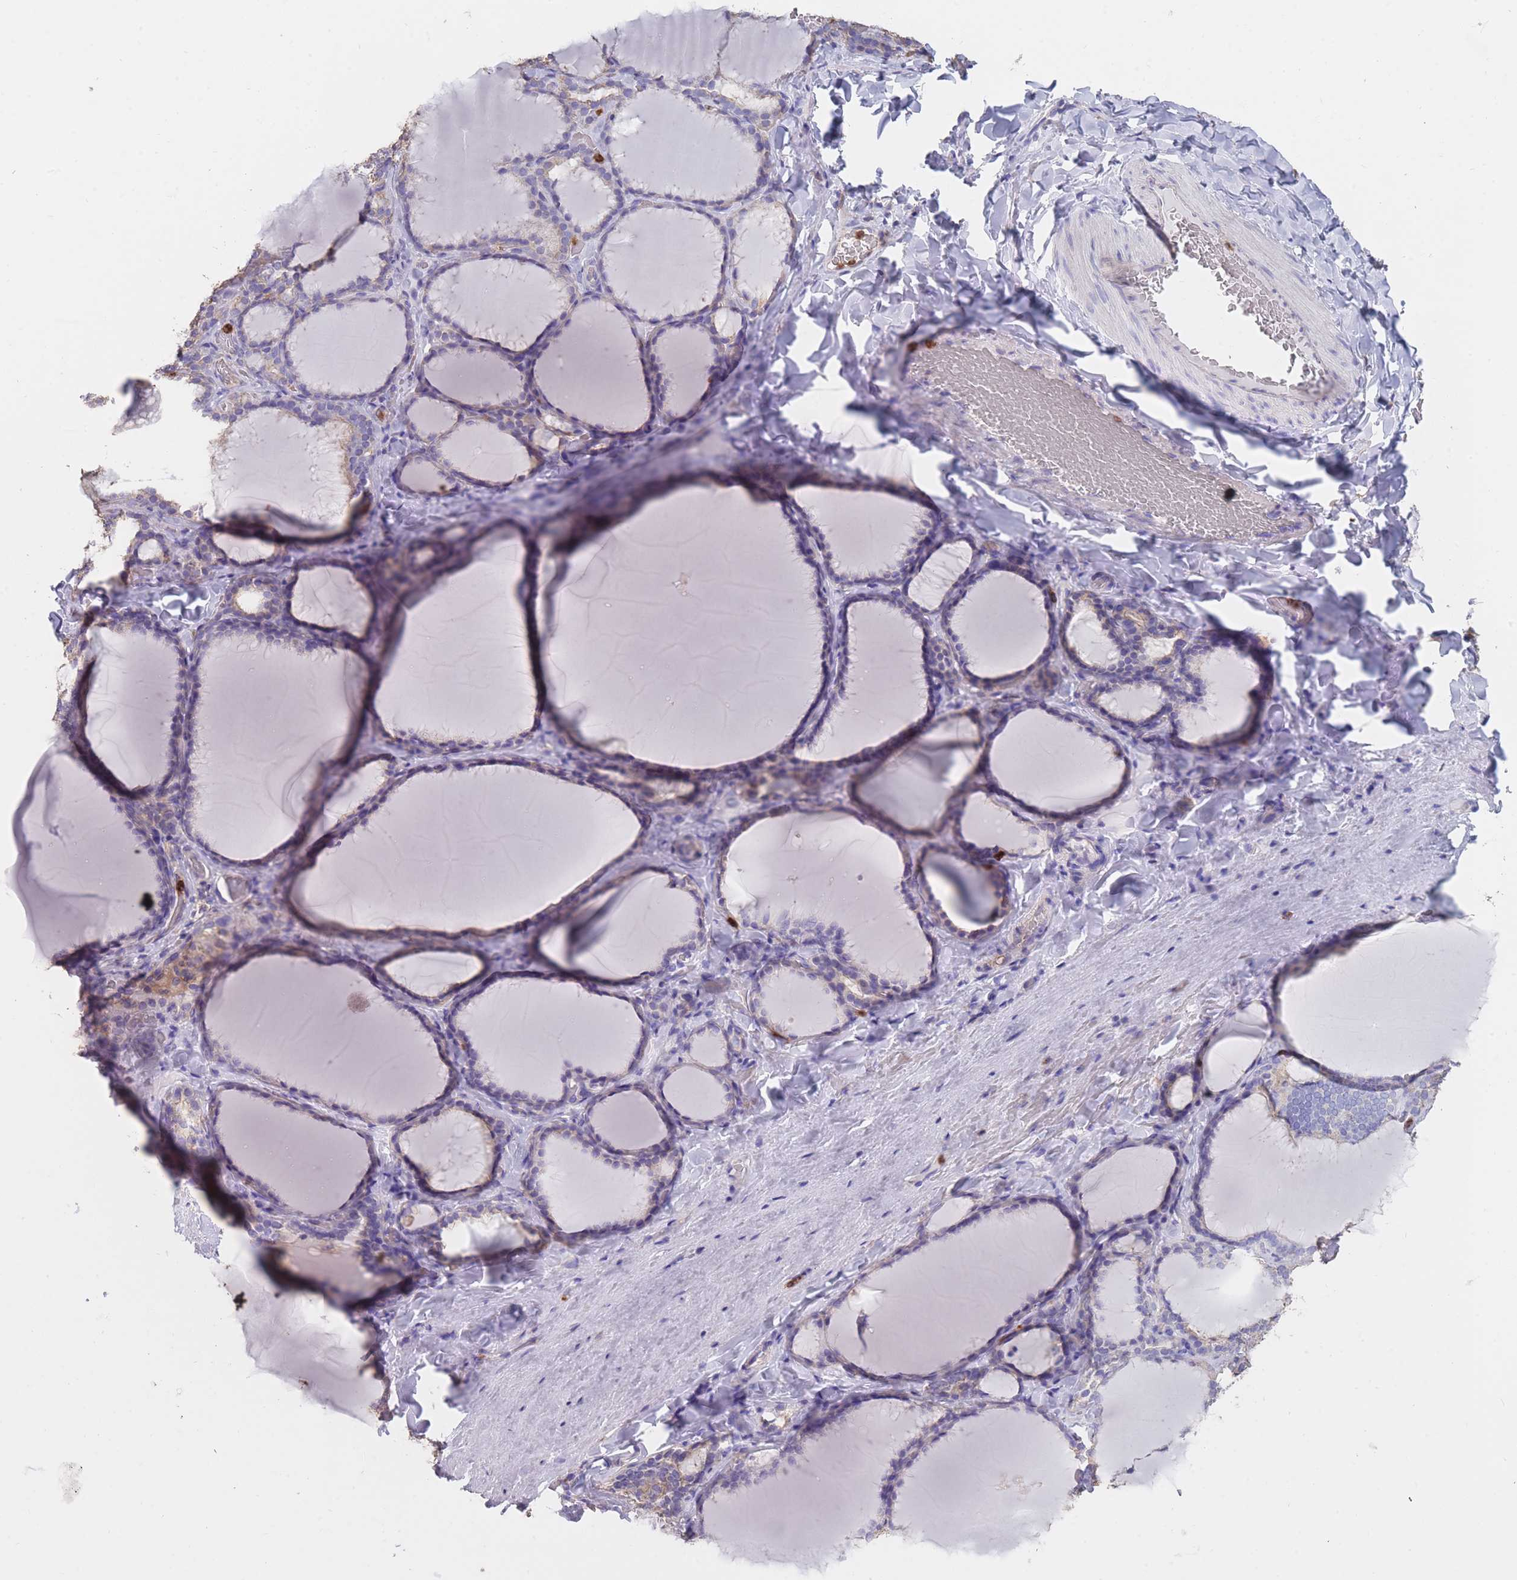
{"staining": {"intensity": "weak", "quantity": "25%-75%", "location": "cytoplasmic/membranous"}, "tissue": "thyroid gland", "cell_type": "Glandular cells", "image_type": "normal", "snomed": [{"axis": "morphology", "description": "Normal tissue, NOS"}, {"axis": "topography", "description": "Thyroid gland"}], "caption": "Human thyroid gland stained with a brown dye demonstrates weak cytoplasmic/membranous positive positivity in about 25%-75% of glandular cells.", "gene": "CLEC12A", "patient": {"sex": "female", "age": 31}}